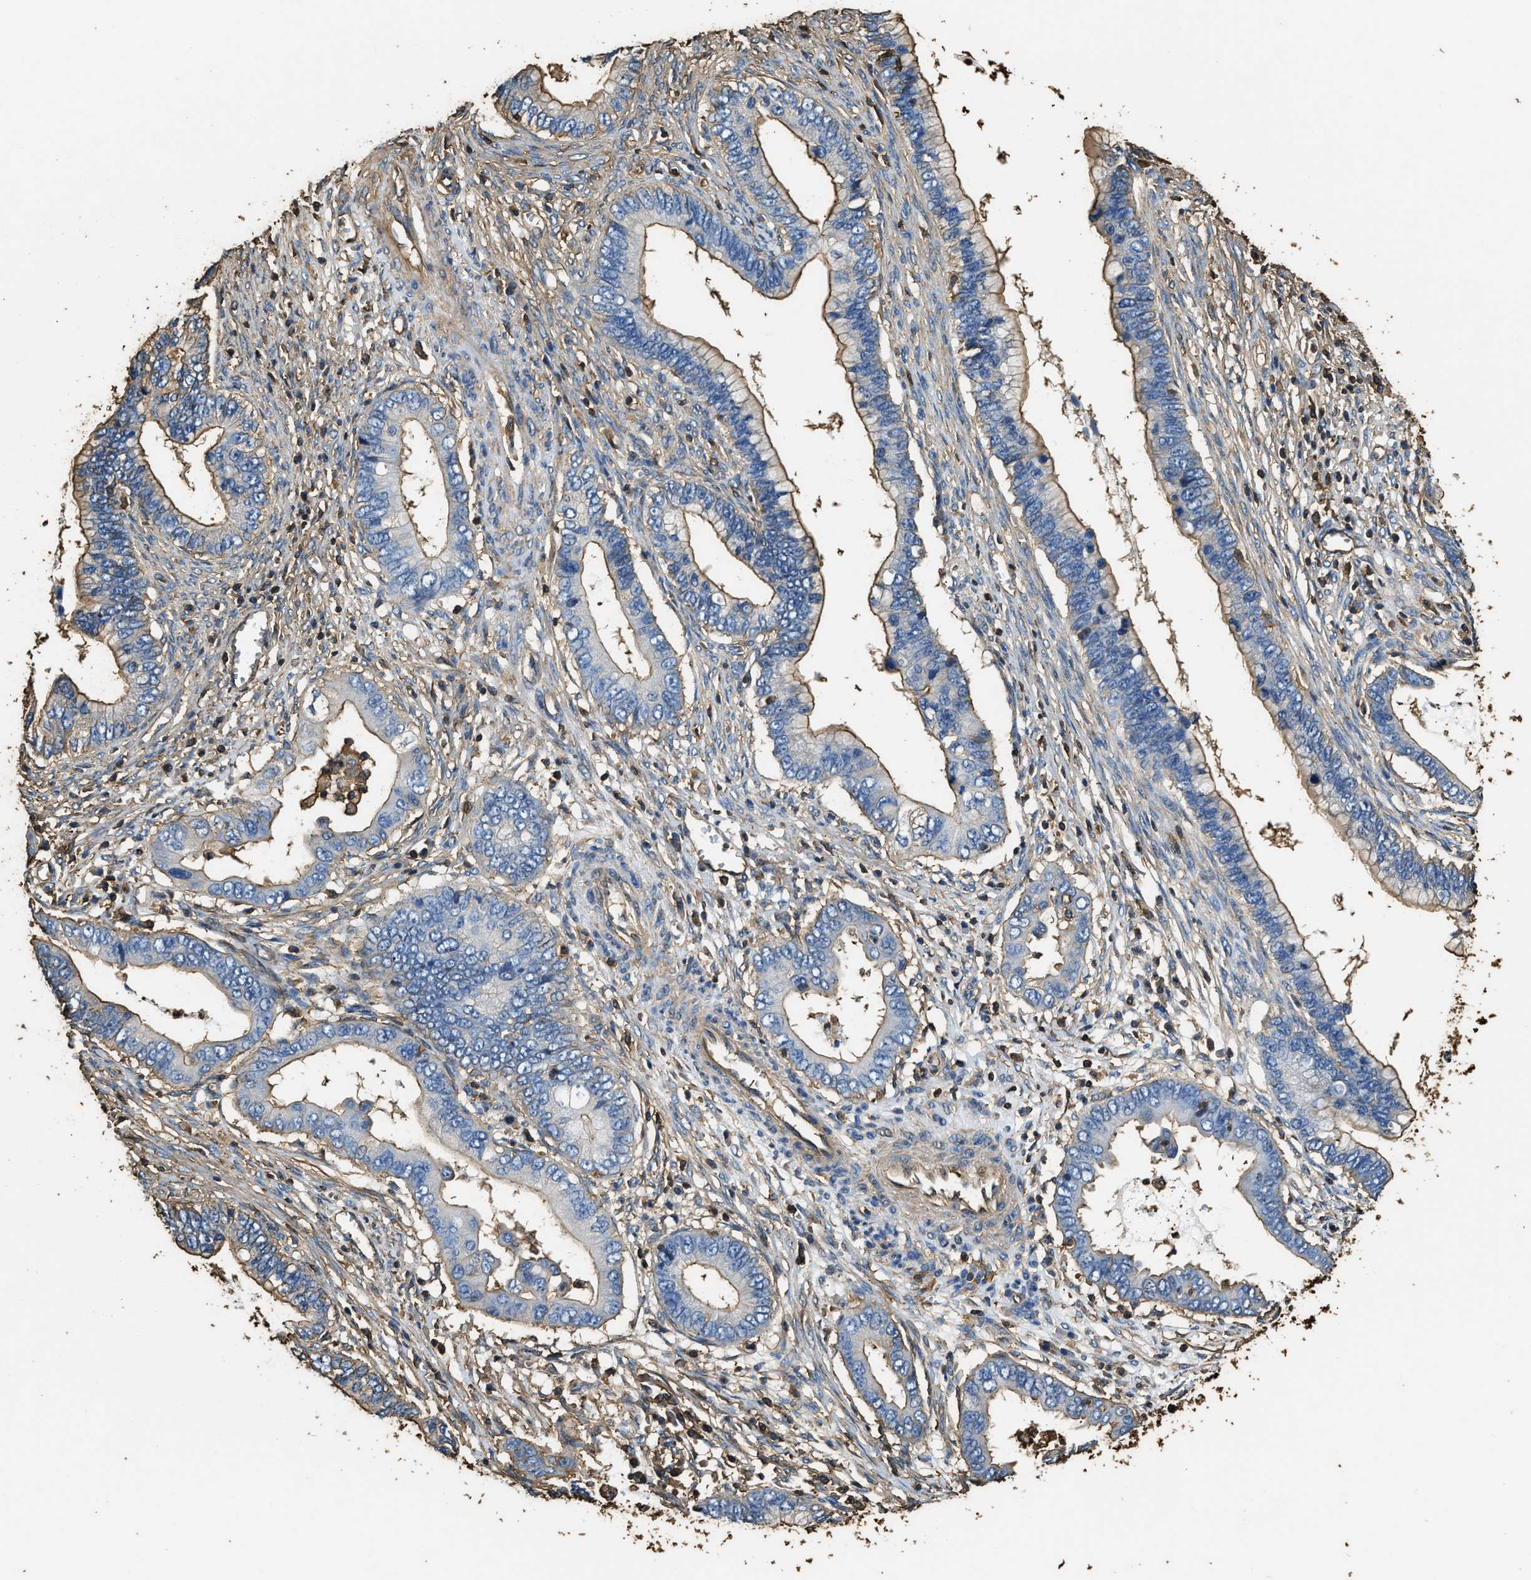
{"staining": {"intensity": "moderate", "quantity": ">75%", "location": "cytoplasmic/membranous"}, "tissue": "cervical cancer", "cell_type": "Tumor cells", "image_type": "cancer", "snomed": [{"axis": "morphology", "description": "Adenocarcinoma, NOS"}, {"axis": "topography", "description": "Cervix"}], "caption": "DAB immunohistochemical staining of human cervical adenocarcinoma exhibits moderate cytoplasmic/membranous protein positivity in about >75% of tumor cells. The staining was performed using DAB (3,3'-diaminobenzidine) to visualize the protein expression in brown, while the nuclei were stained in blue with hematoxylin (Magnification: 20x).", "gene": "ACCS", "patient": {"sex": "female", "age": 44}}